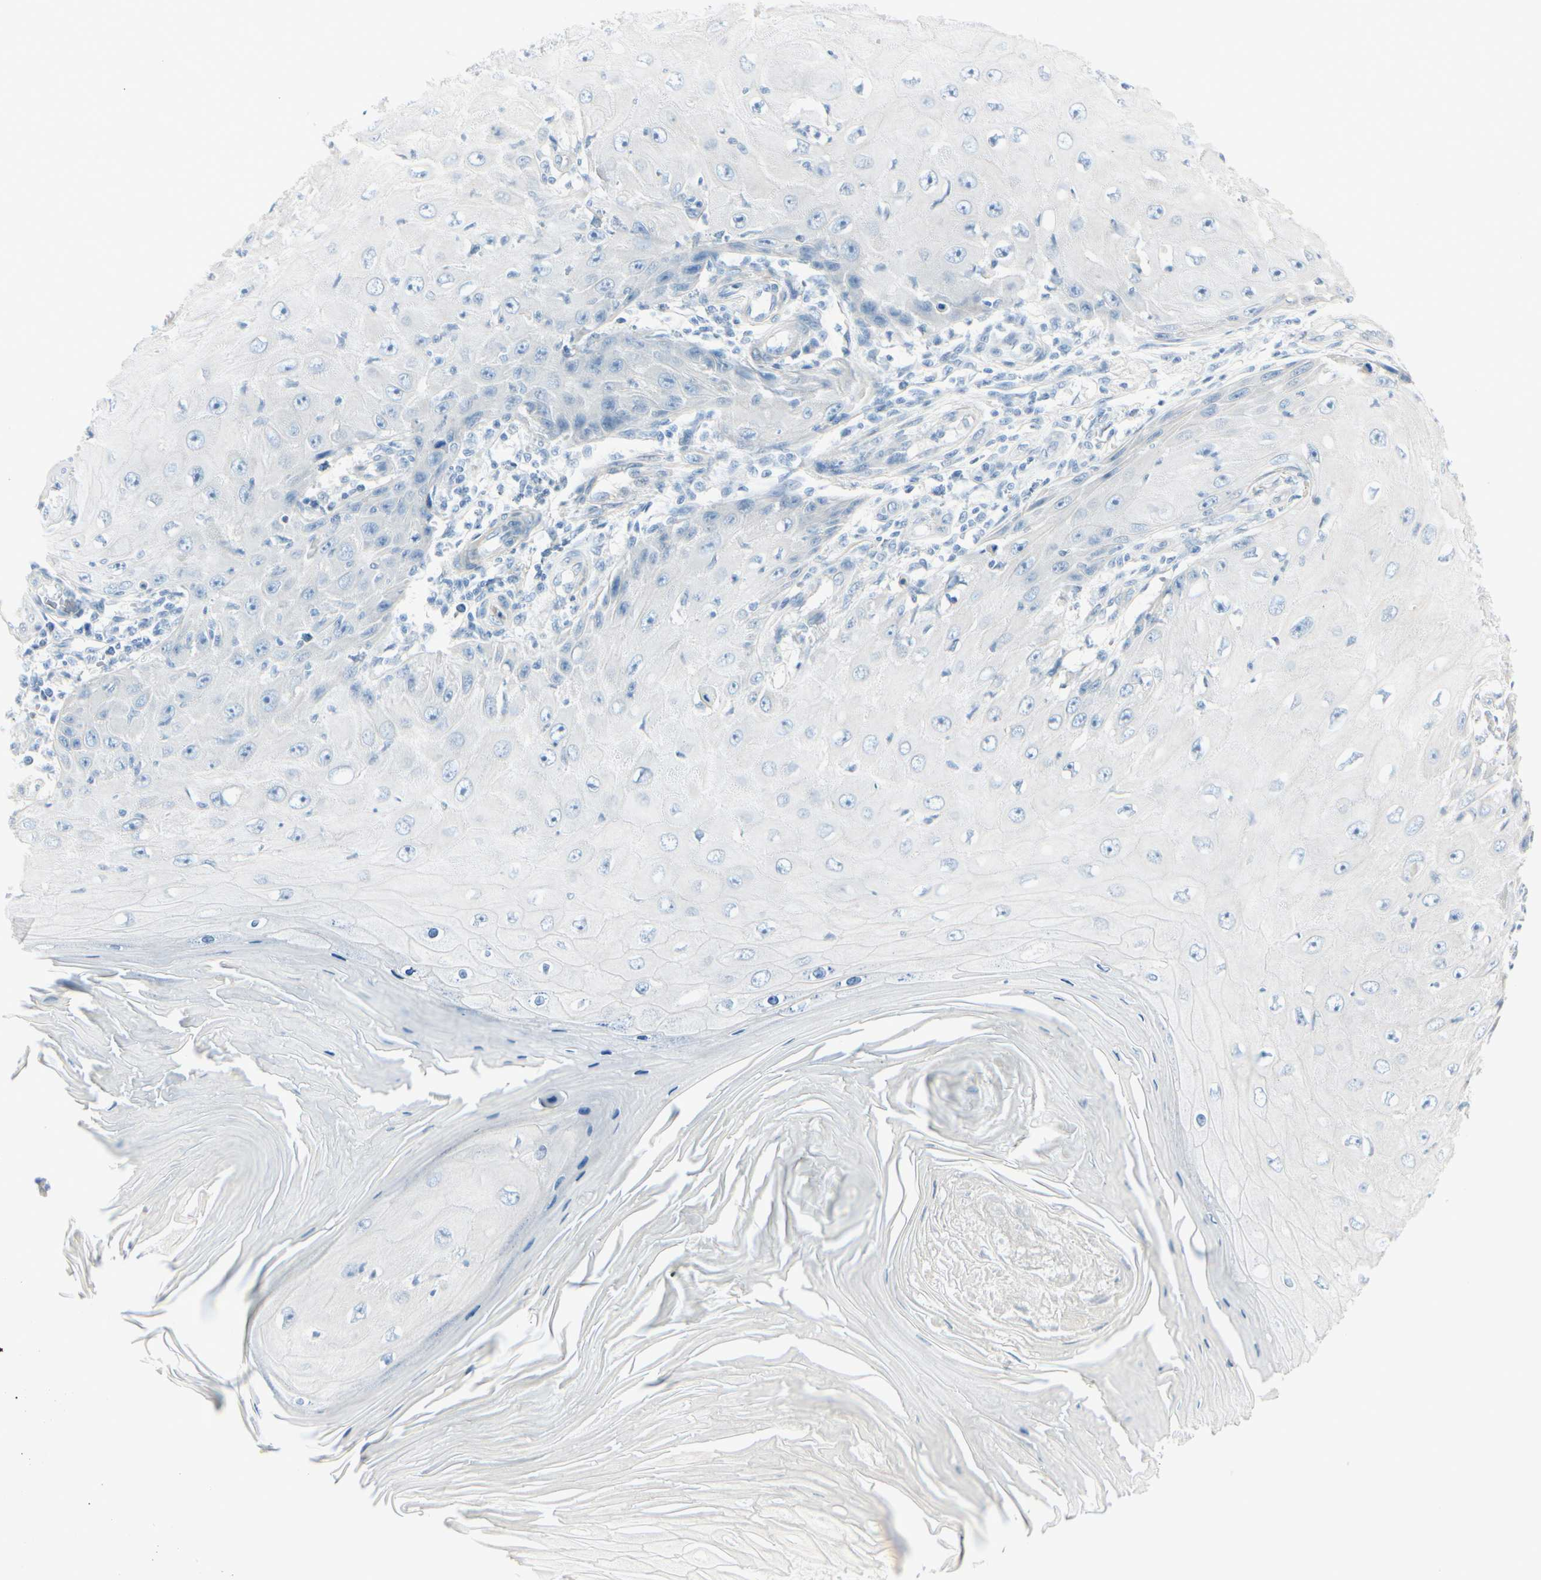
{"staining": {"intensity": "negative", "quantity": "none", "location": "none"}, "tissue": "skin cancer", "cell_type": "Tumor cells", "image_type": "cancer", "snomed": [{"axis": "morphology", "description": "Squamous cell carcinoma, NOS"}, {"axis": "topography", "description": "Skin"}], "caption": "DAB immunohistochemical staining of skin squamous cell carcinoma reveals no significant staining in tumor cells.", "gene": "CDHR5", "patient": {"sex": "female", "age": 73}}